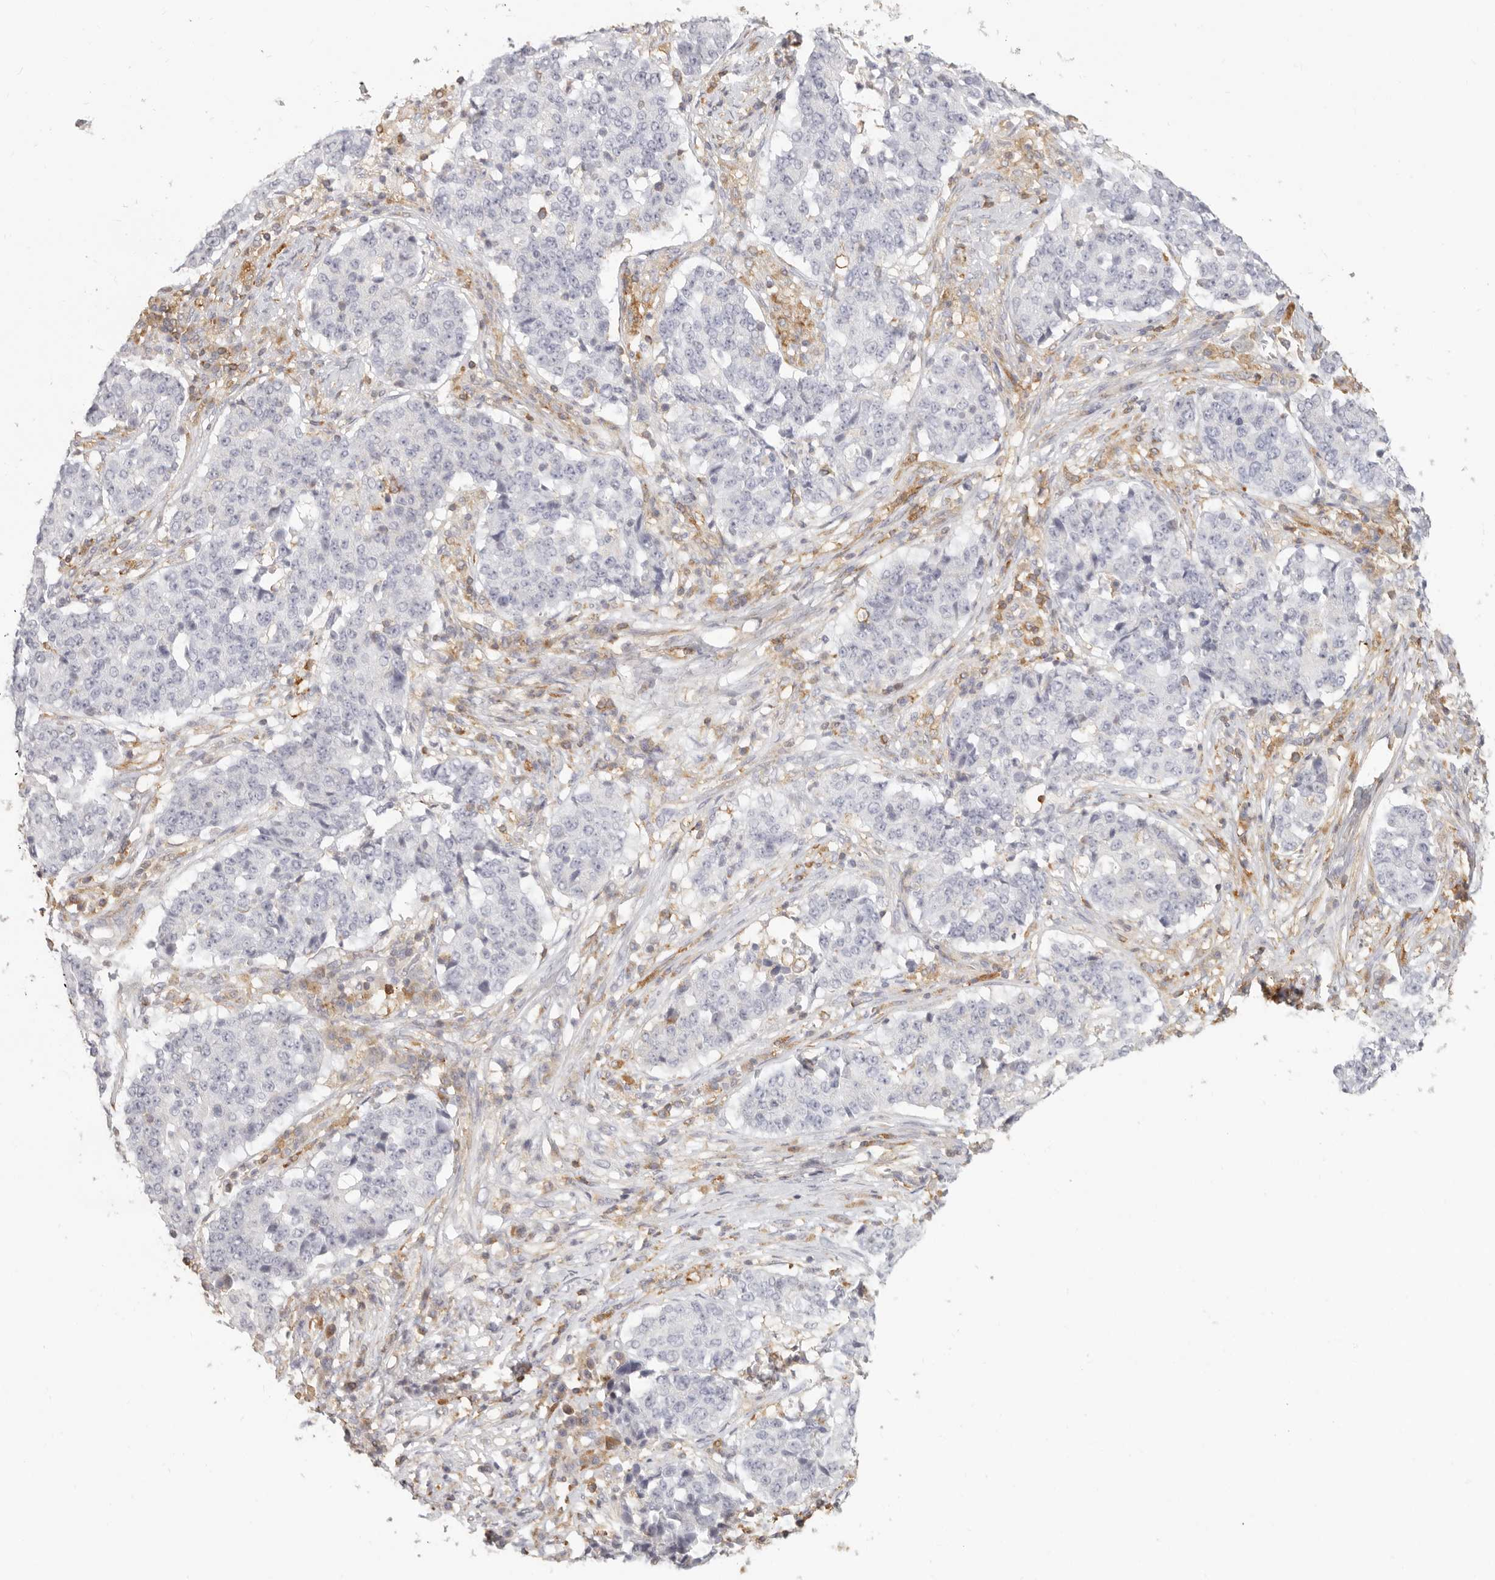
{"staining": {"intensity": "negative", "quantity": "none", "location": "none"}, "tissue": "stomach cancer", "cell_type": "Tumor cells", "image_type": "cancer", "snomed": [{"axis": "morphology", "description": "Adenocarcinoma, NOS"}, {"axis": "topography", "description": "Stomach"}], "caption": "IHC of adenocarcinoma (stomach) exhibits no expression in tumor cells.", "gene": "NIBAN1", "patient": {"sex": "male", "age": 59}}